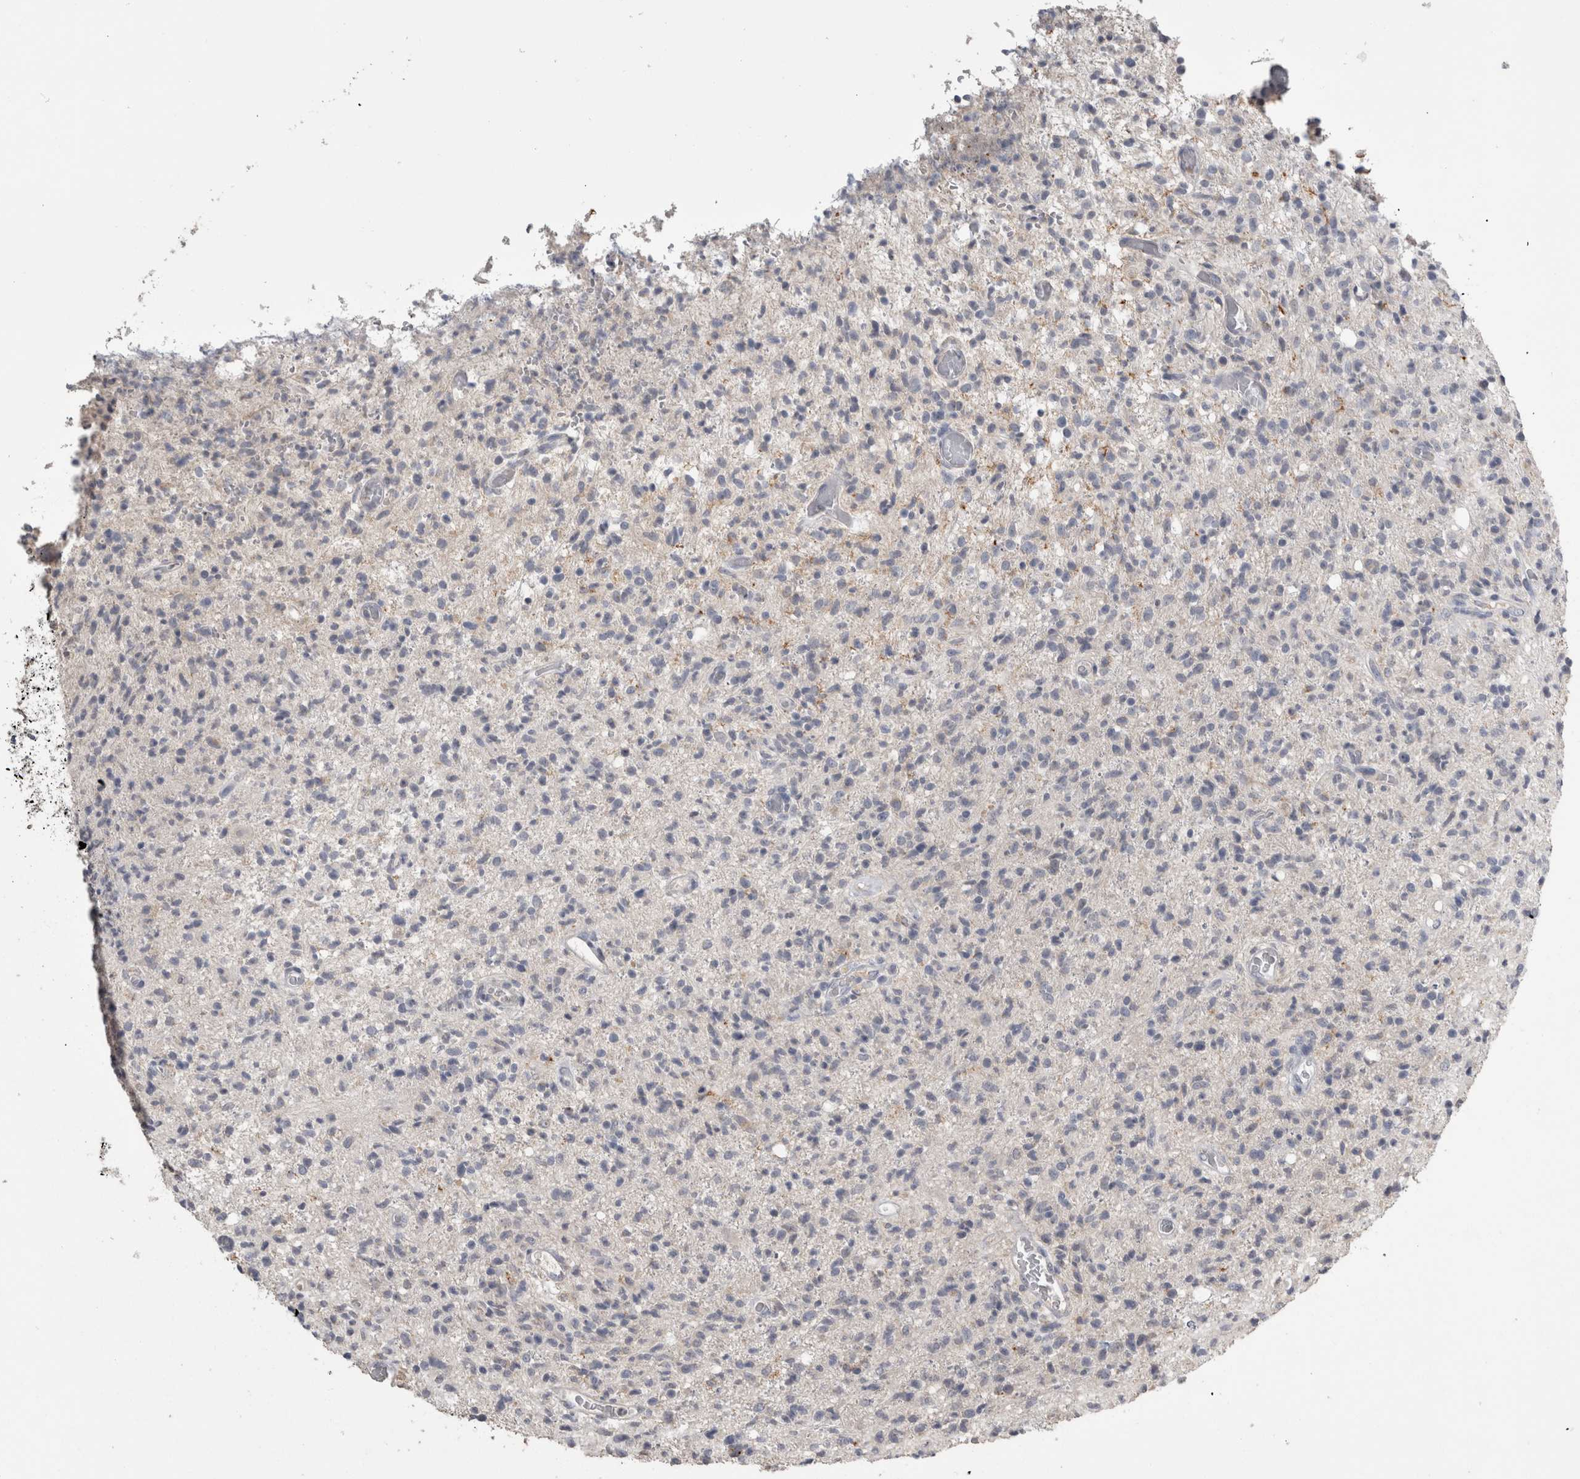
{"staining": {"intensity": "negative", "quantity": "none", "location": "none"}, "tissue": "glioma", "cell_type": "Tumor cells", "image_type": "cancer", "snomed": [{"axis": "morphology", "description": "Glioma, malignant, High grade"}, {"axis": "topography", "description": "Brain"}], "caption": "DAB immunohistochemical staining of glioma demonstrates no significant staining in tumor cells.", "gene": "ANXA13", "patient": {"sex": "female", "age": 57}}